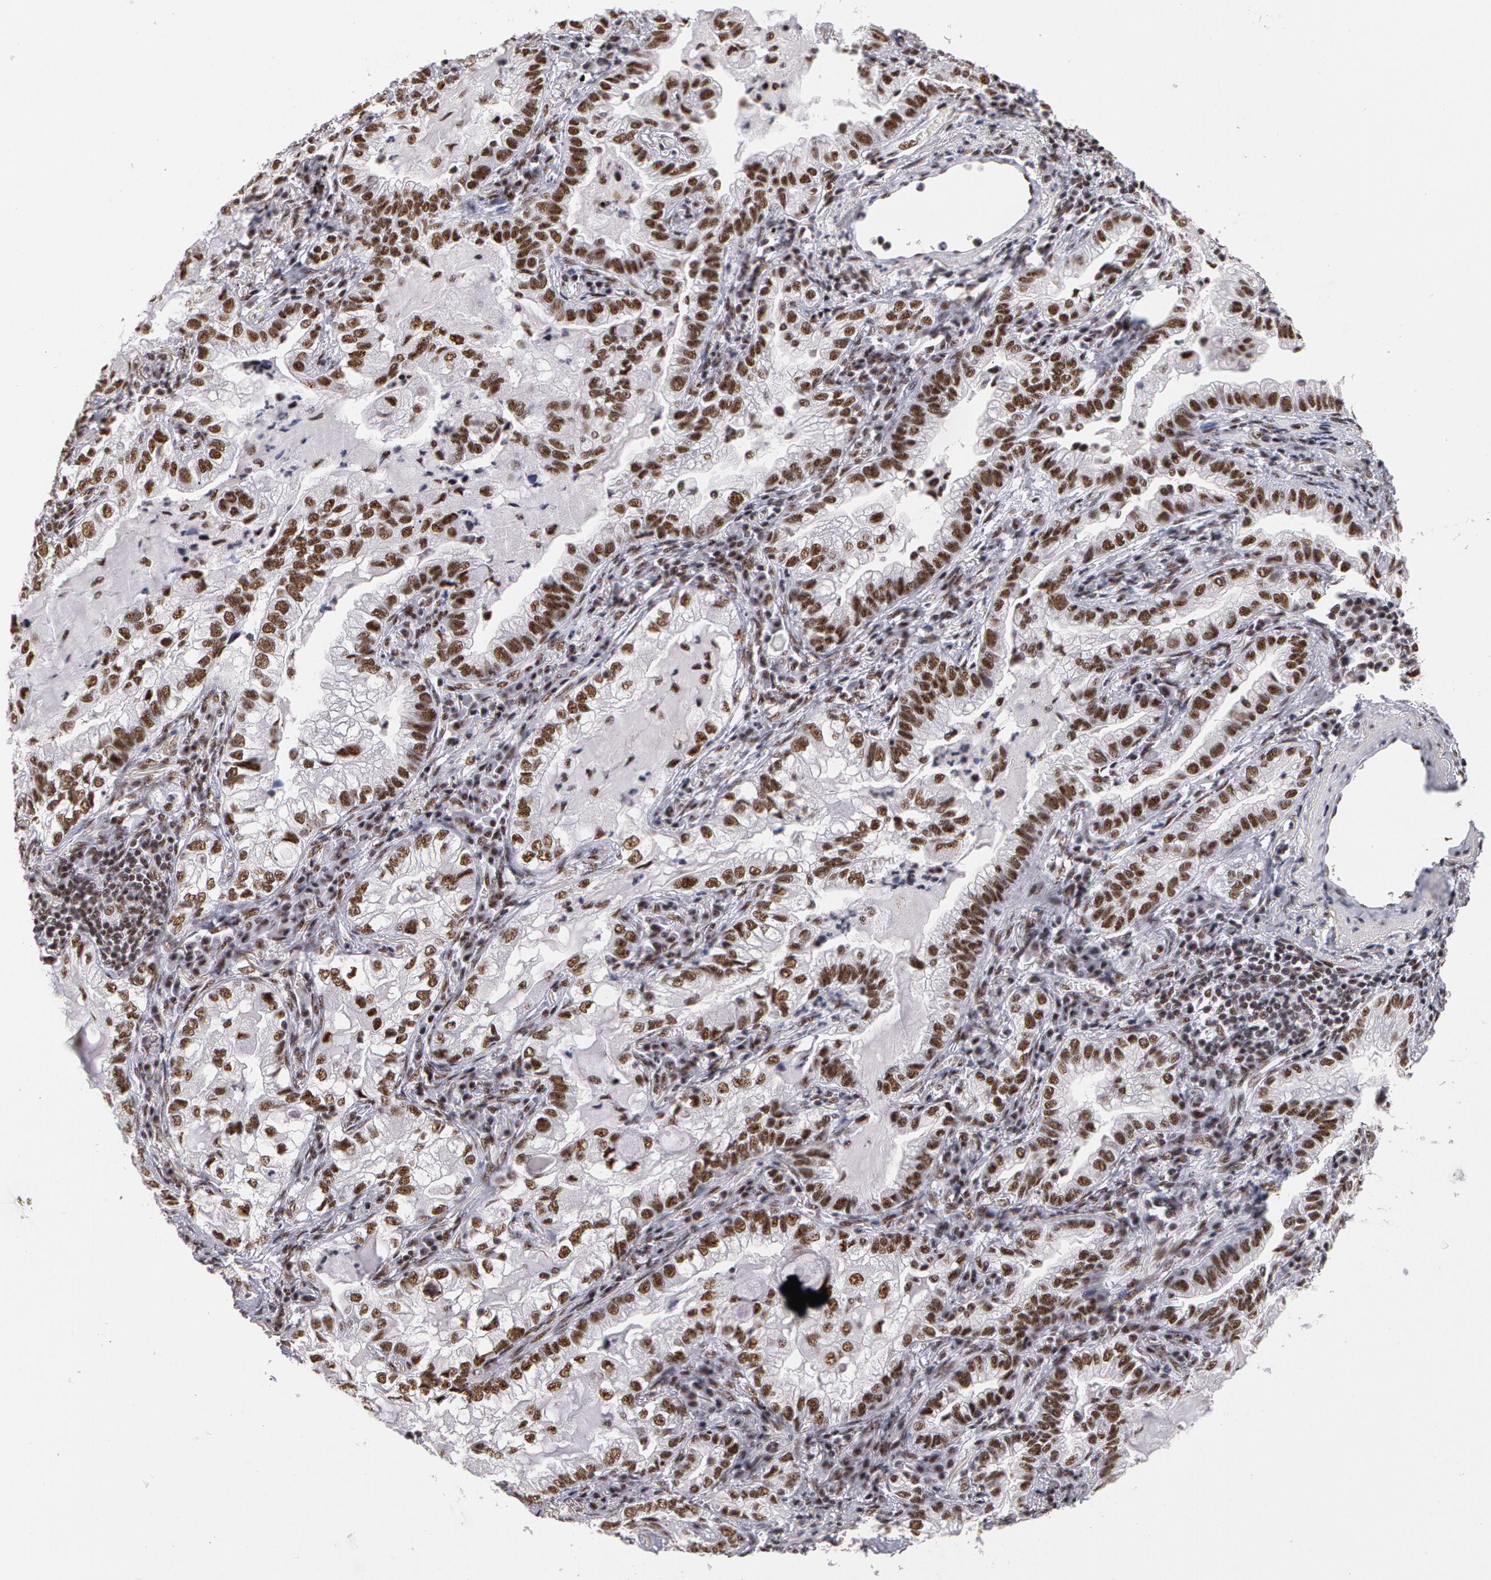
{"staining": {"intensity": "moderate", "quantity": ">75%", "location": "nuclear"}, "tissue": "lung cancer", "cell_type": "Tumor cells", "image_type": "cancer", "snomed": [{"axis": "morphology", "description": "Adenocarcinoma, NOS"}, {"axis": "topography", "description": "Lung"}], "caption": "The photomicrograph displays immunohistochemical staining of lung cancer (adenocarcinoma). There is moderate nuclear expression is present in about >75% of tumor cells. The staining was performed using DAB (3,3'-diaminobenzidine), with brown indicating positive protein expression. Nuclei are stained blue with hematoxylin.", "gene": "PNN", "patient": {"sex": "female", "age": 50}}